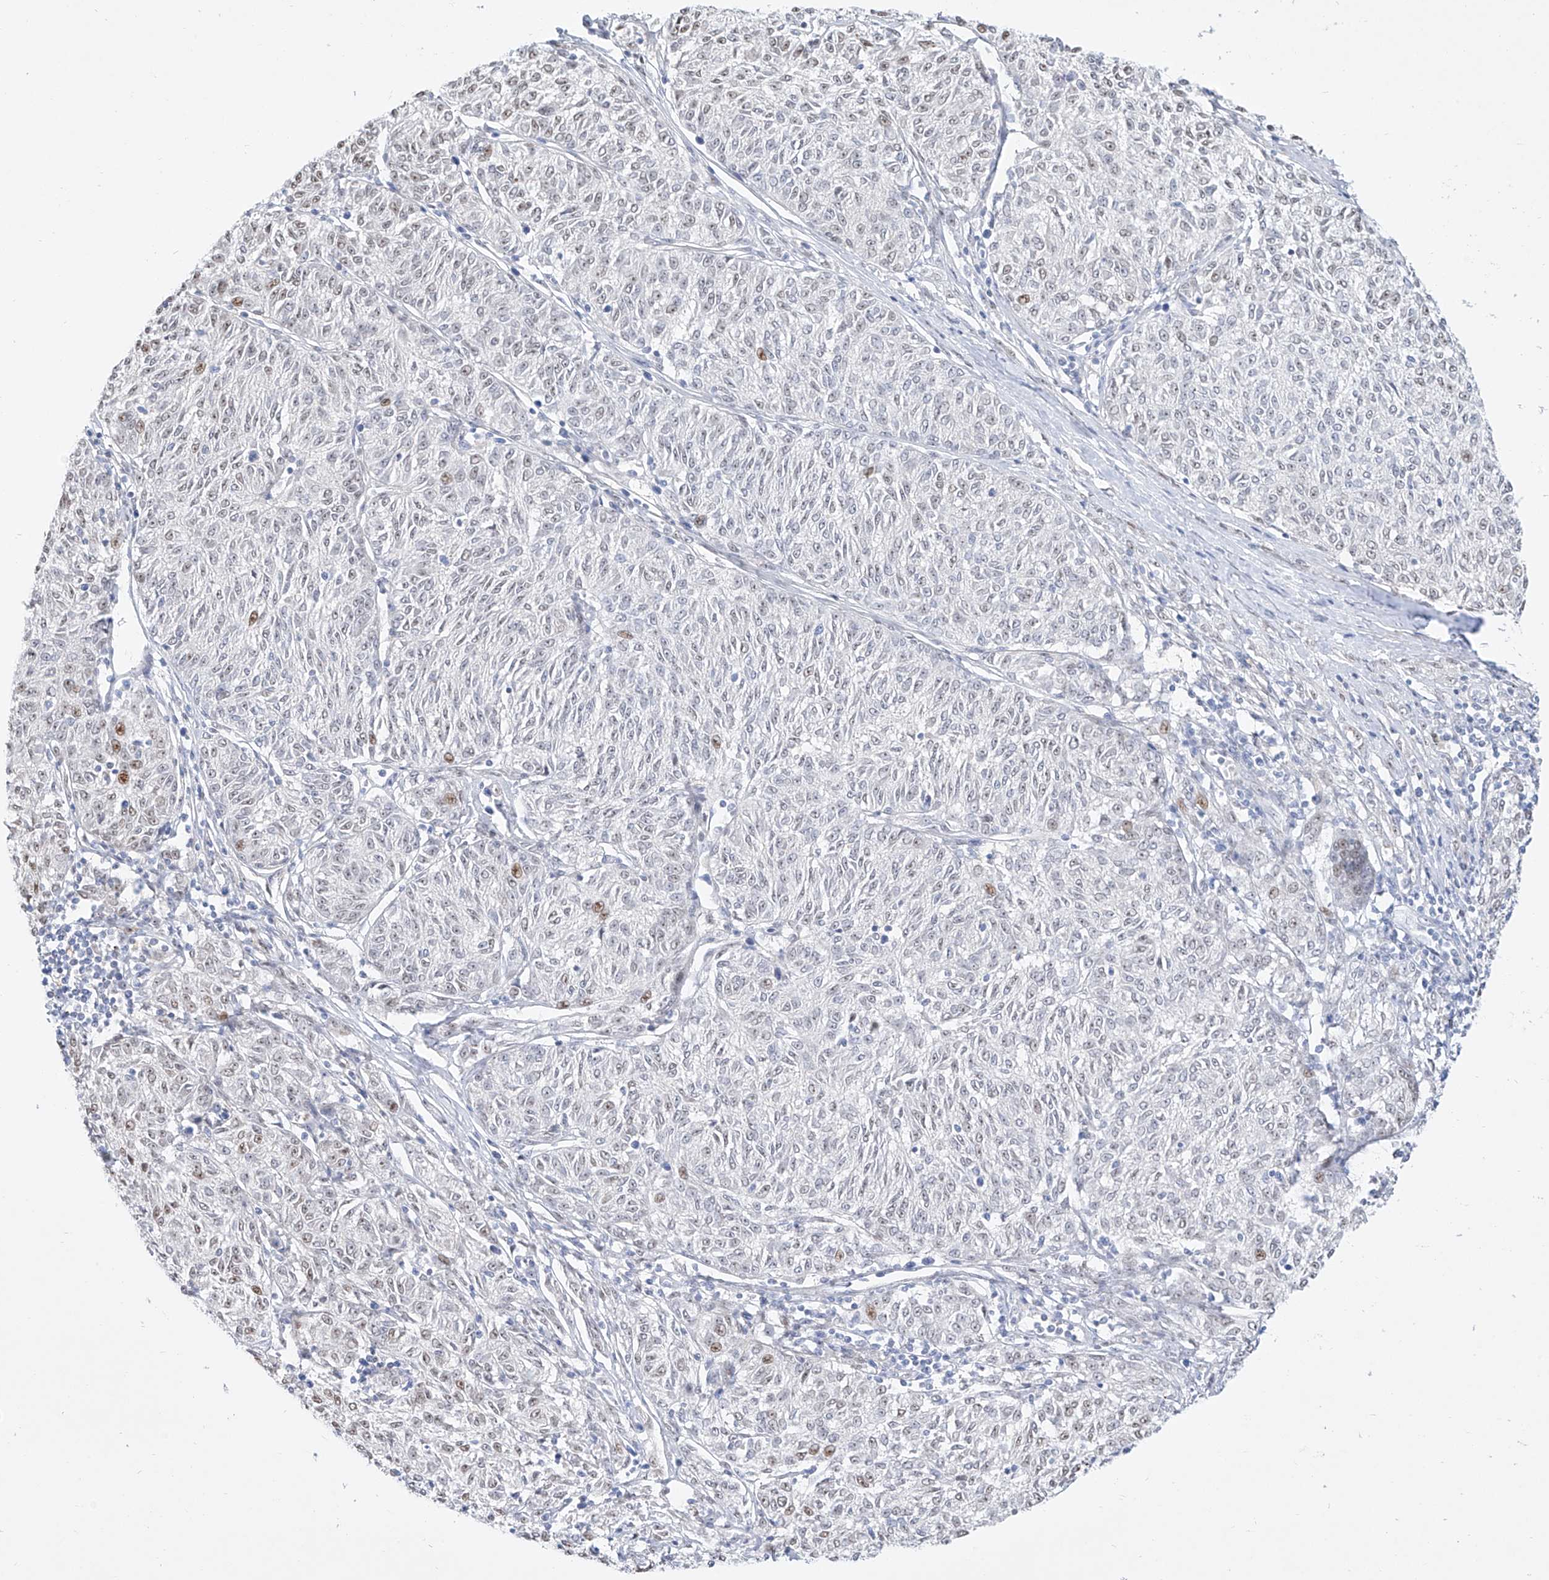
{"staining": {"intensity": "weak", "quantity": "<25%", "location": "nuclear"}, "tissue": "melanoma", "cell_type": "Tumor cells", "image_type": "cancer", "snomed": [{"axis": "morphology", "description": "Malignant melanoma, NOS"}, {"axis": "topography", "description": "Skin"}], "caption": "This image is of melanoma stained with immunohistochemistry to label a protein in brown with the nuclei are counter-stained blue. There is no staining in tumor cells. (Brightfield microscopy of DAB immunohistochemistry at high magnification).", "gene": "SNU13", "patient": {"sex": "female", "age": 72}}